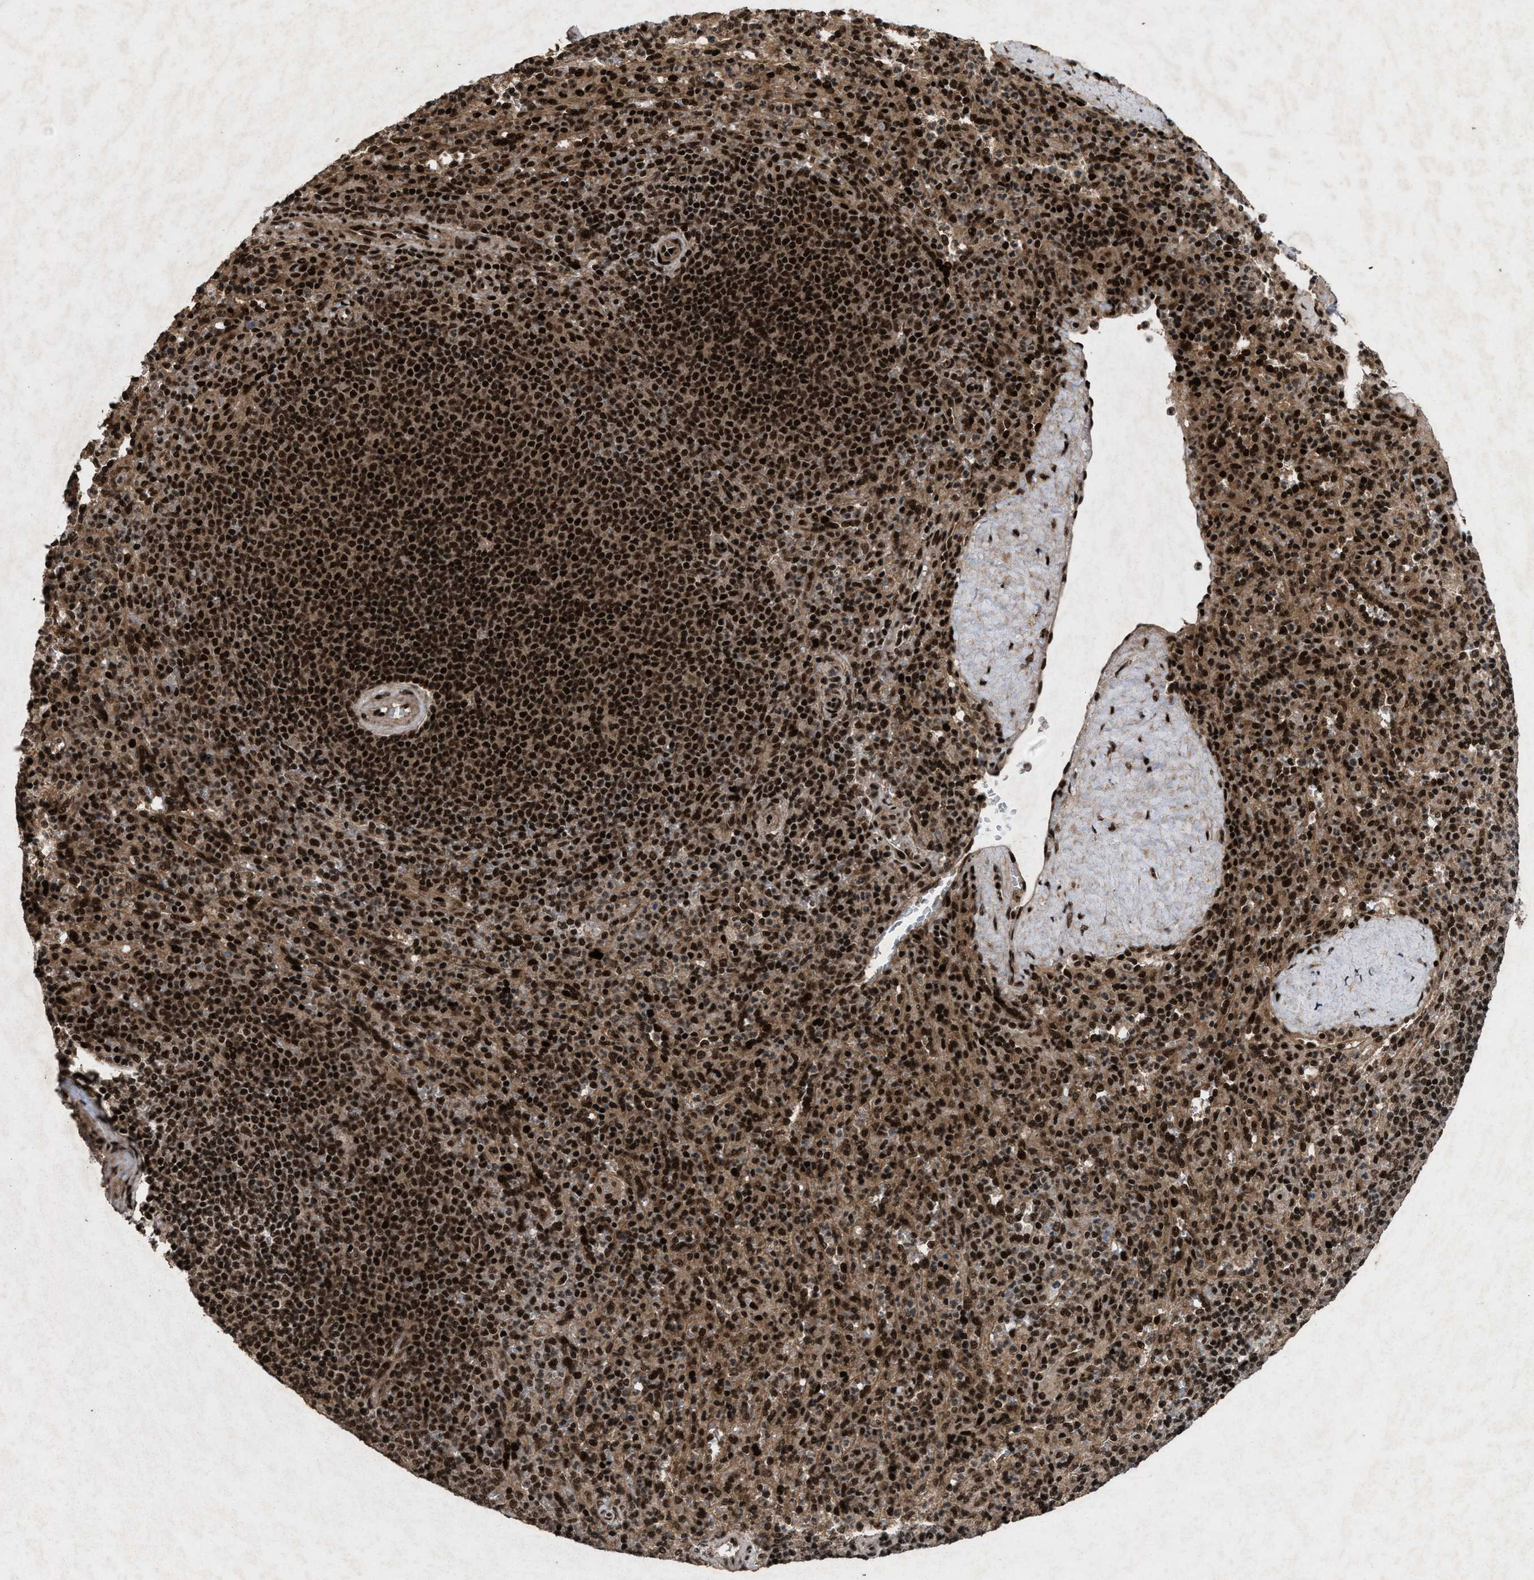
{"staining": {"intensity": "strong", "quantity": ">75%", "location": "nuclear"}, "tissue": "spleen", "cell_type": "Cells in red pulp", "image_type": "normal", "snomed": [{"axis": "morphology", "description": "Normal tissue, NOS"}, {"axis": "topography", "description": "Spleen"}], "caption": "Spleen stained with DAB (3,3'-diaminobenzidine) immunohistochemistry demonstrates high levels of strong nuclear expression in approximately >75% of cells in red pulp.", "gene": "WIZ", "patient": {"sex": "male", "age": 36}}